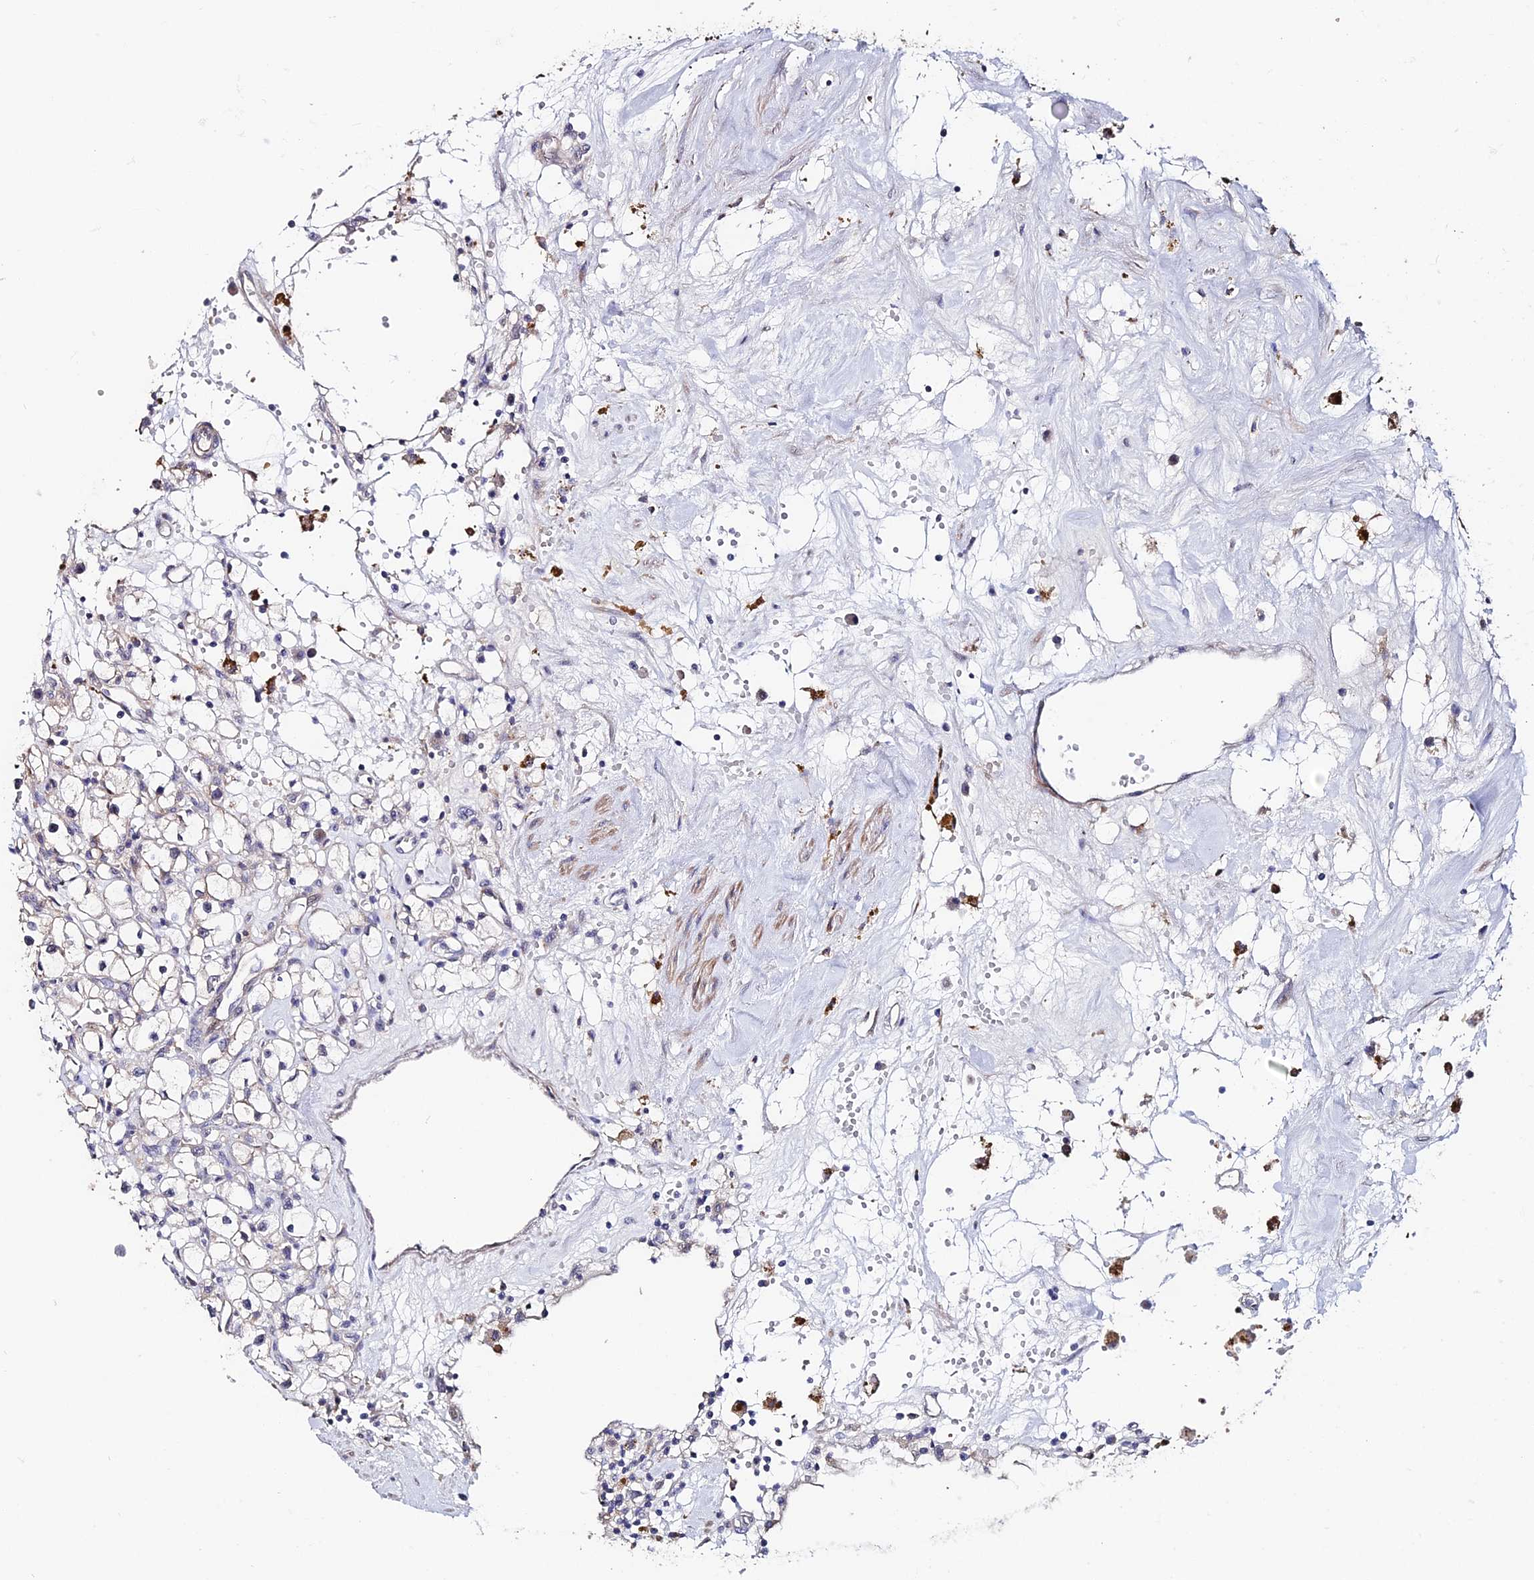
{"staining": {"intensity": "negative", "quantity": "none", "location": "none"}, "tissue": "renal cancer", "cell_type": "Tumor cells", "image_type": "cancer", "snomed": [{"axis": "morphology", "description": "Adenocarcinoma, NOS"}, {"axis": "topography", "description": "Kidney"}], "caption": "IHC image of human renal cancer stained for a protein (brown), which demonstrates no staining in tumor cells.", "gene": "ACTR5", "patient": {"sex": "male", "age": 56}}